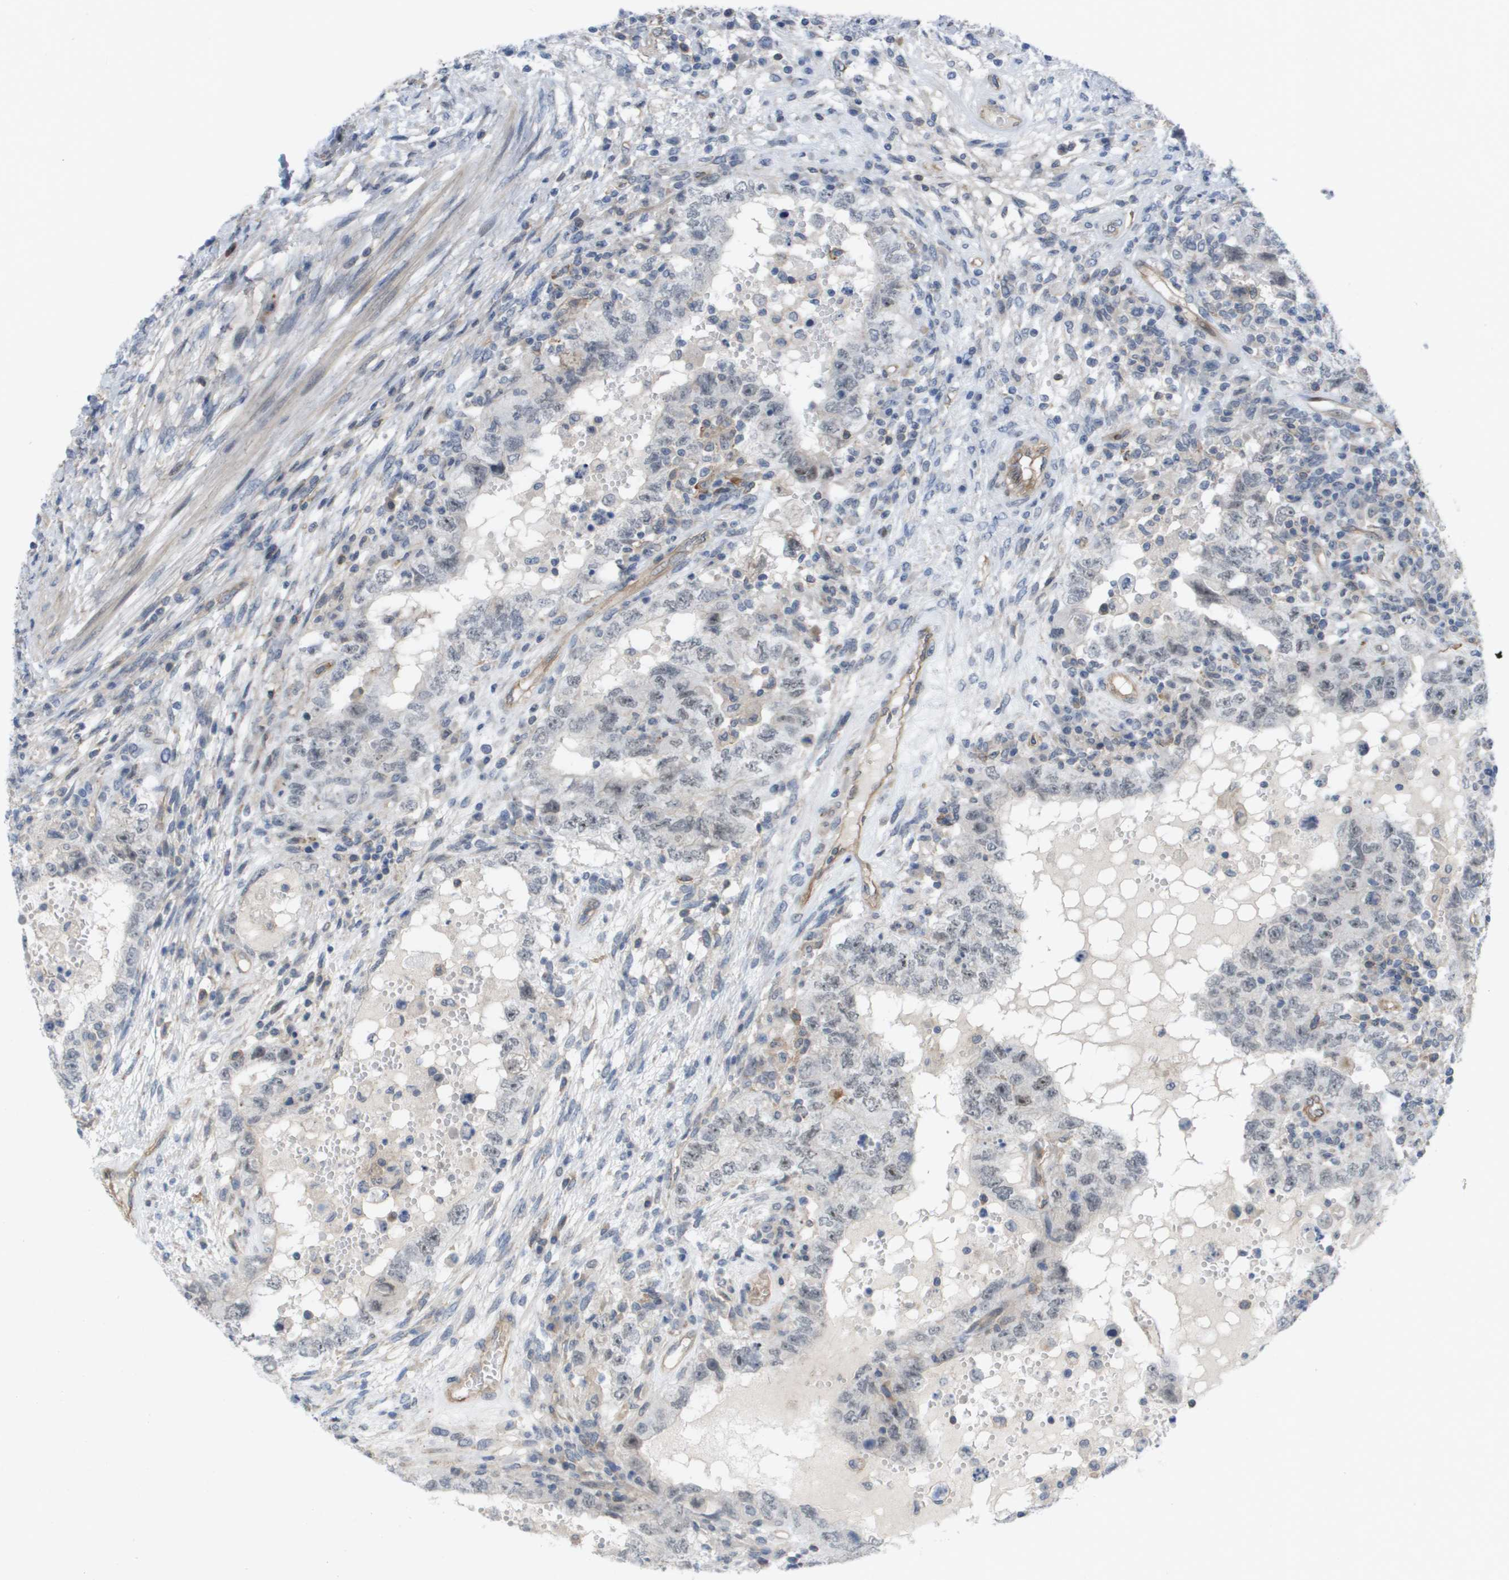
{"staining": {"intensity": "negative", "quantity": "none", "location": "none"}, "tissue": "testis cancer", "cell_type": "Tumor cells", "image_type": "cancer", "snomed": [{"axis": "morphology", "description": "Carcinoma, Embryonal, NOS"}, {"axis": "topography", "description": "Testis"}], "caption": "DAB (3,3'-diaminobenzidine) immunohistochemical staining of testis cancer shows no significant positivity in tumor cells.", "gene": "MTARC2", "patient": {"sex": "male", "age": 26}}